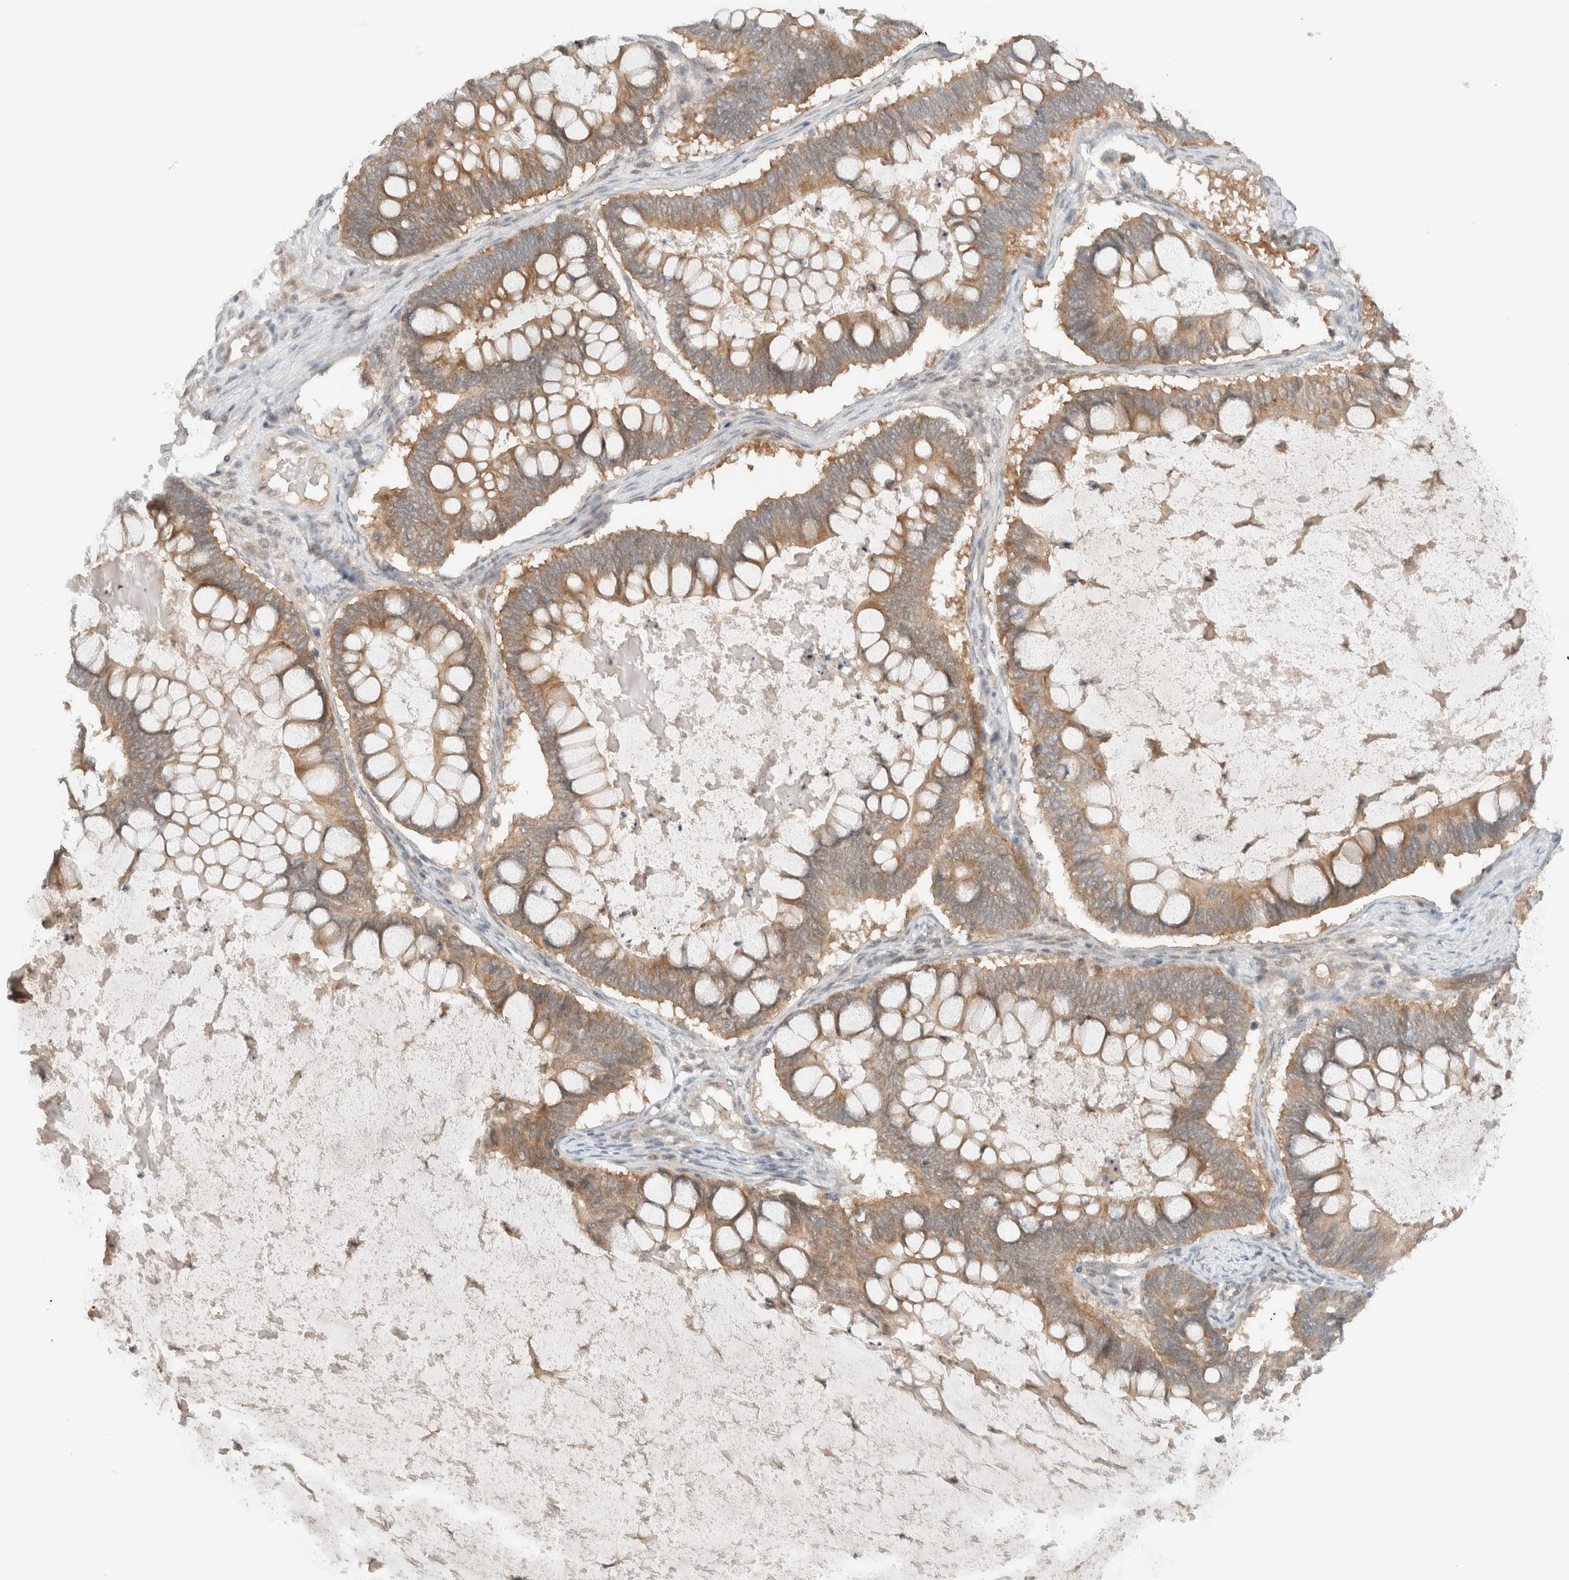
{"staining": {"intensity": "moderate", "quantity": ">75%", "location": "cytoplasmic/membranous"}, "tissue": "ovarian cancer", "cell_type": "Tumor cells", "image_type": "cancer", "snomed": [{"axis": "morphology", "description": "Cystadenocarcinoma, mucinous, NOS"}, {"axis": "topography", "description": "Ovary"}], "caption": "Protein staining displays moderate cytoplasmic/membranous staining in about >75% of tumor cells in ovarian mucinous cystadenocarcinoma.", "gene": "ARFGEF2", "patient": {"sex": "female", "age": 61}}